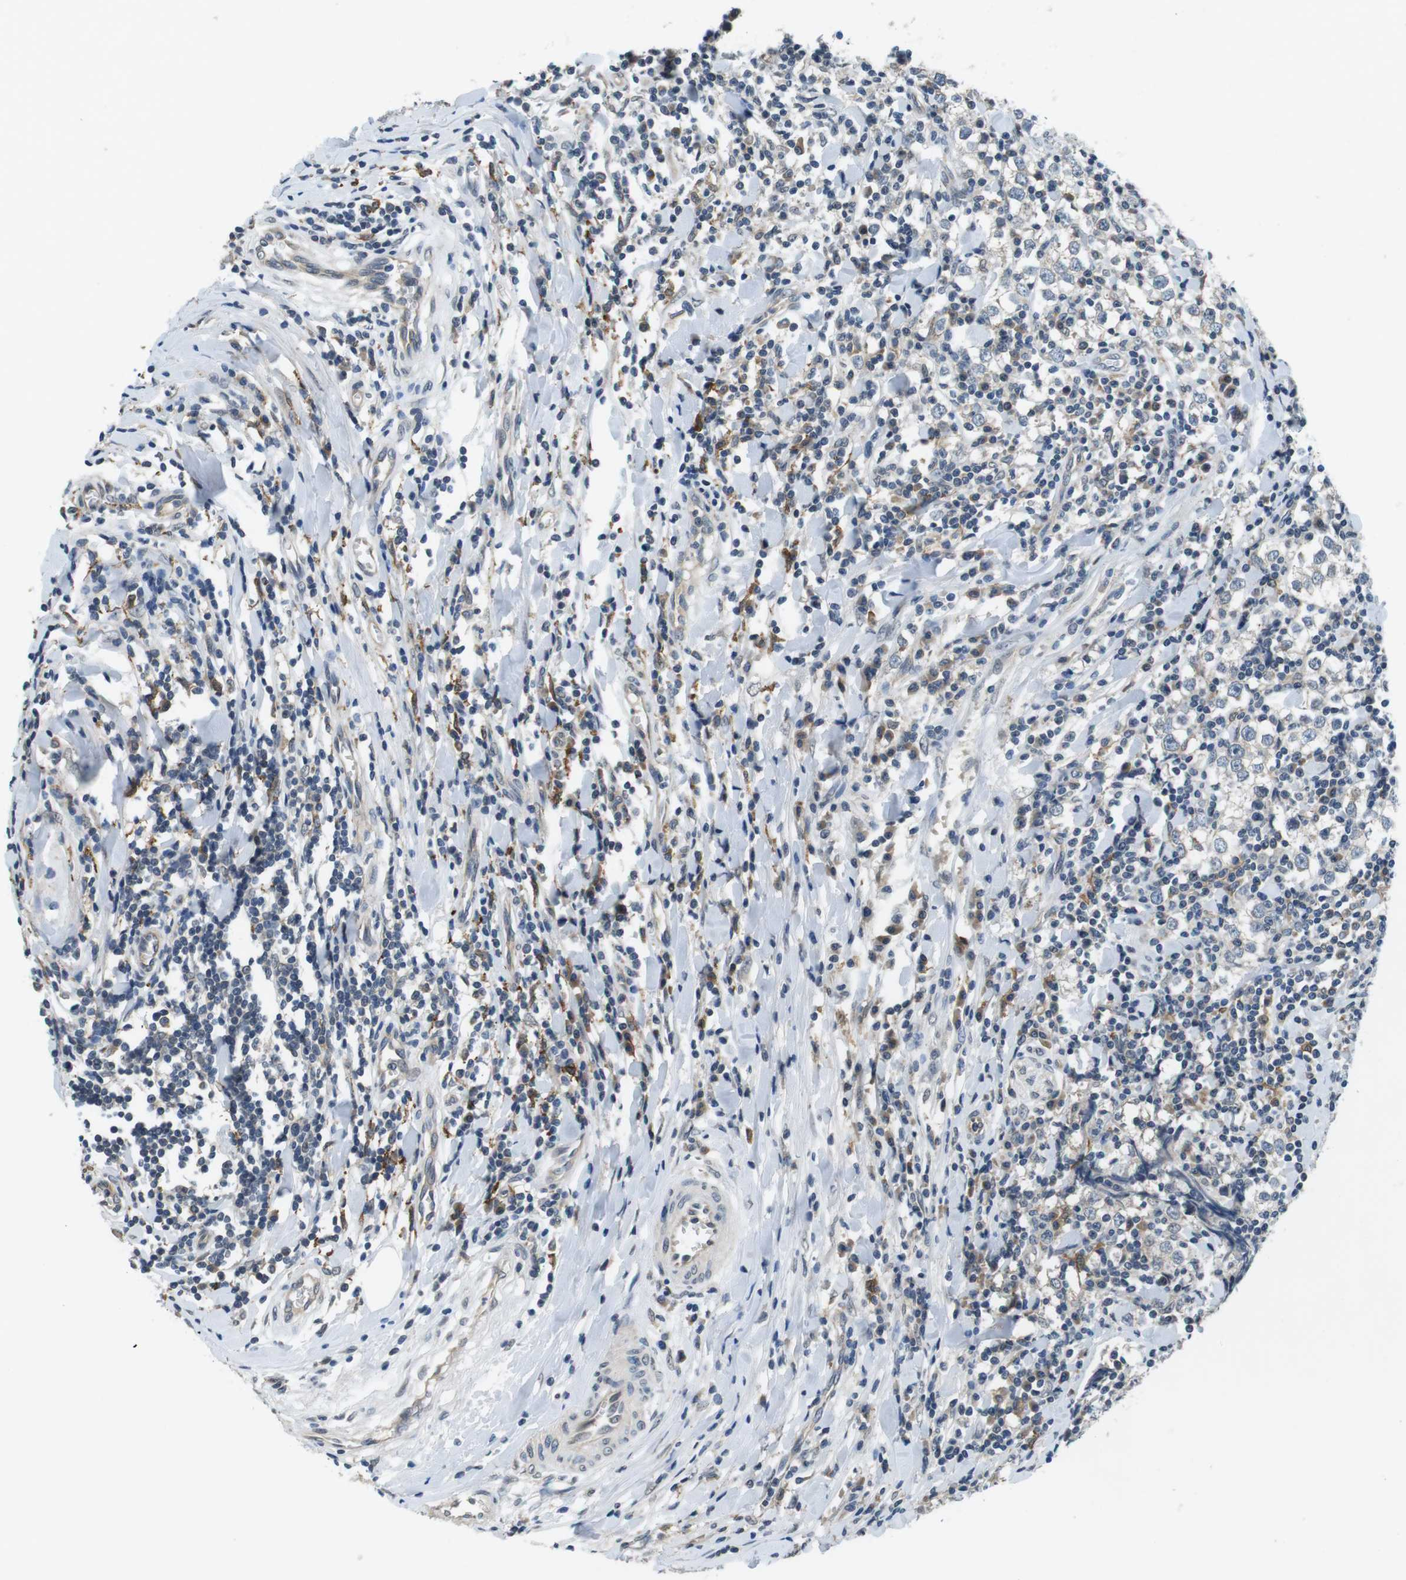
{"staining": {"intensity": "negative", "quantity": "none", "location": "none"}, "tissue": "testis cancer", "cell_type": "Tumor cells", "image_type": "cancer", "snomed": [{"axis": "morphology", "description": "Seminoma, NOS"}, {"axis": "morphology", "description": "Carcinoma, Embryonal, NOS"}, {"axis": "topography", "description": "Testis"}], "caption": "Histopathology image shows no protein expression in tumor cells of testis seminoma tissue.", "gene": "CD163L1", "patient": {"sex": "male", "age": 36}}